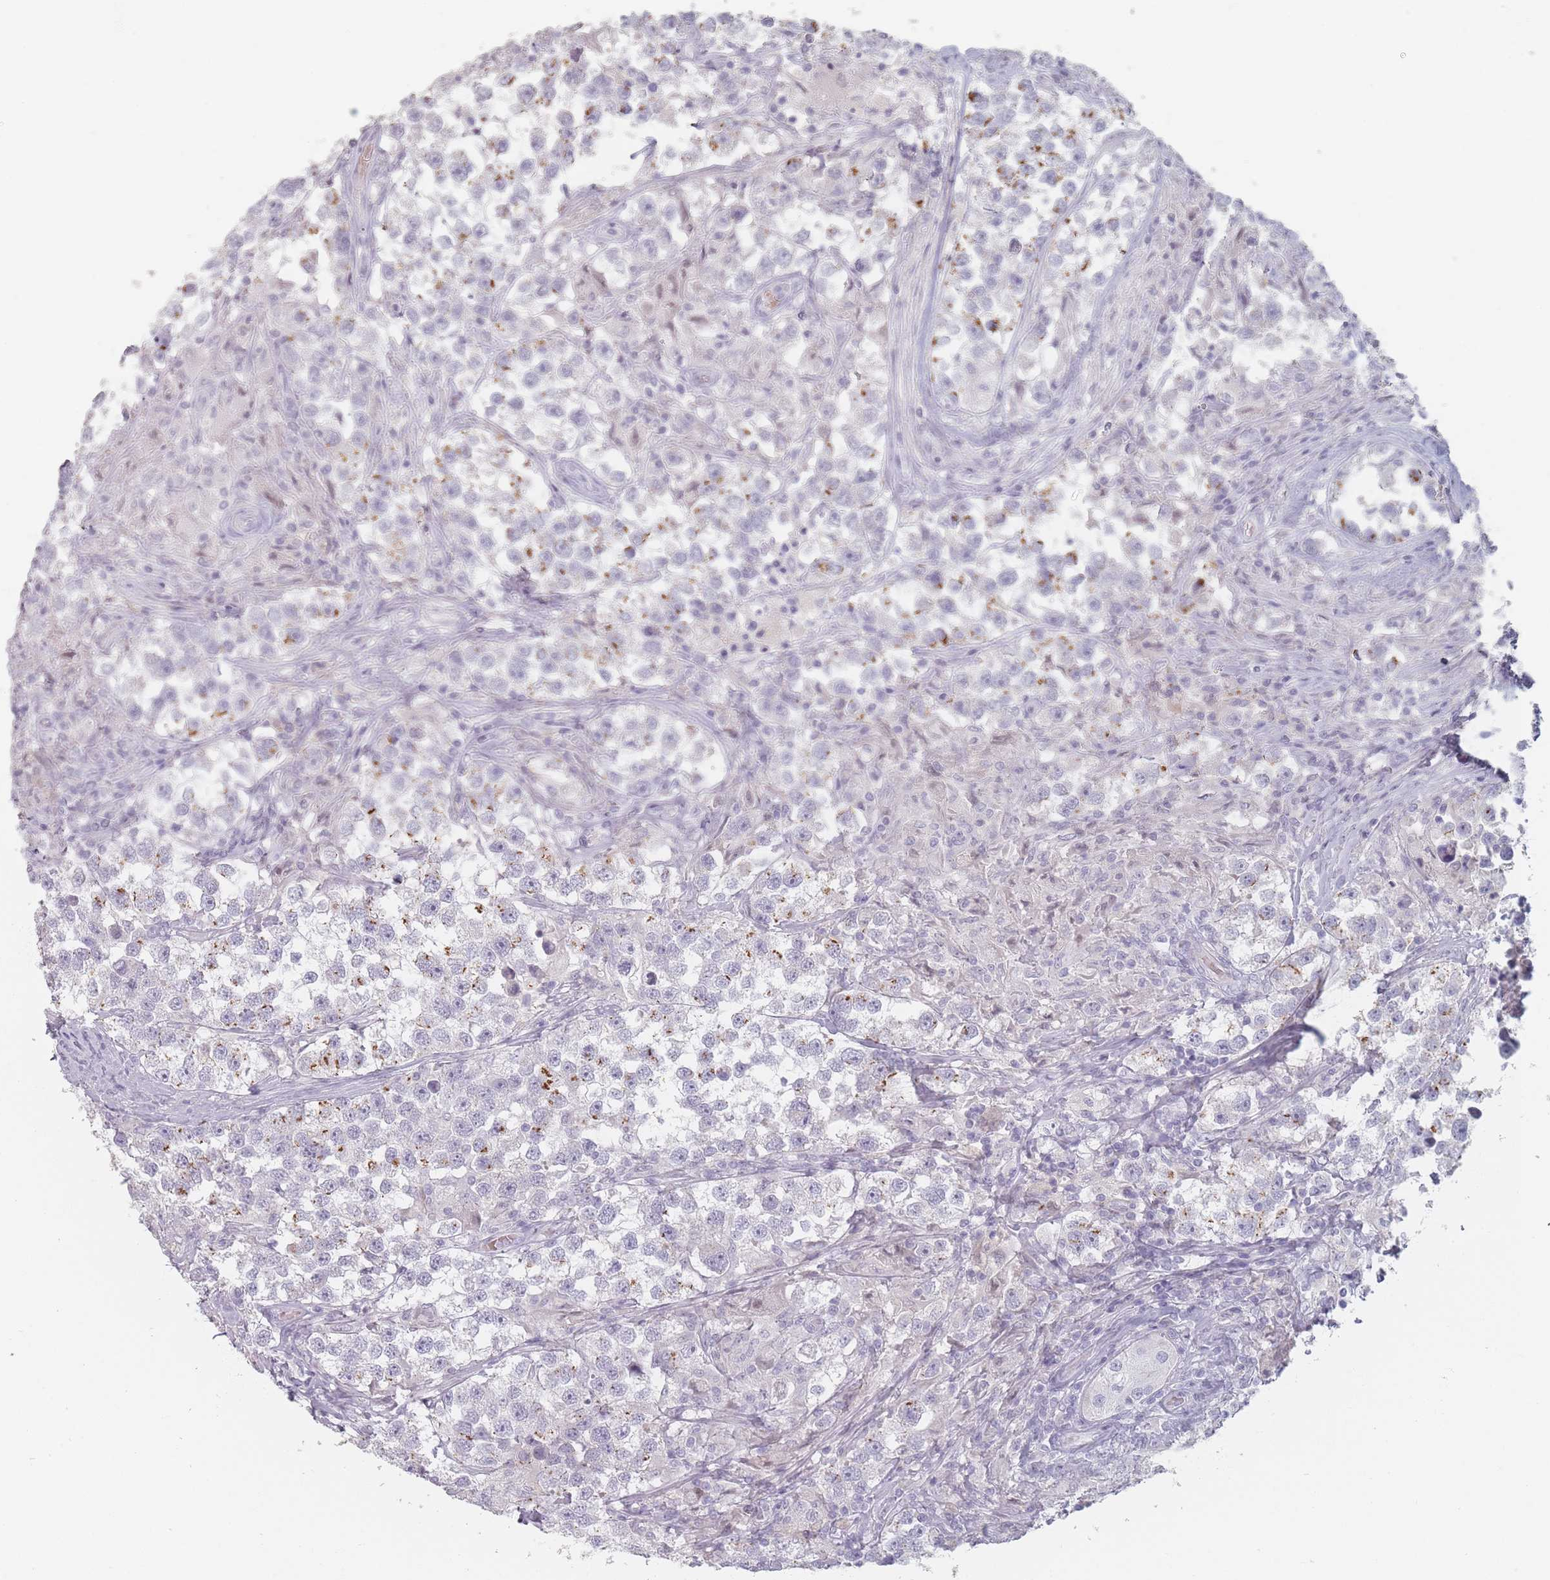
{"staining": {"intensity": "moderate", "quantity": "<25%", "location": "cytoplasmic/membranous"}, "tissue": "testis cancer", "cell_type": "Tumor cells", "image_type": "cancer", "snomed": [{"axis": "morphology", "description": "Seminoma, NOS"}, {"axis": "topography", "description": "Testis"}], "caption": "Protein staining by IHC reveals moderate cytoplasmic/membranous positivity in approximately <25% of tumor cells in seminoma (testis). Nuclei are stained in blue.", "gene": "HELZ2", "patient": {"sex": "male", "age": 46}}